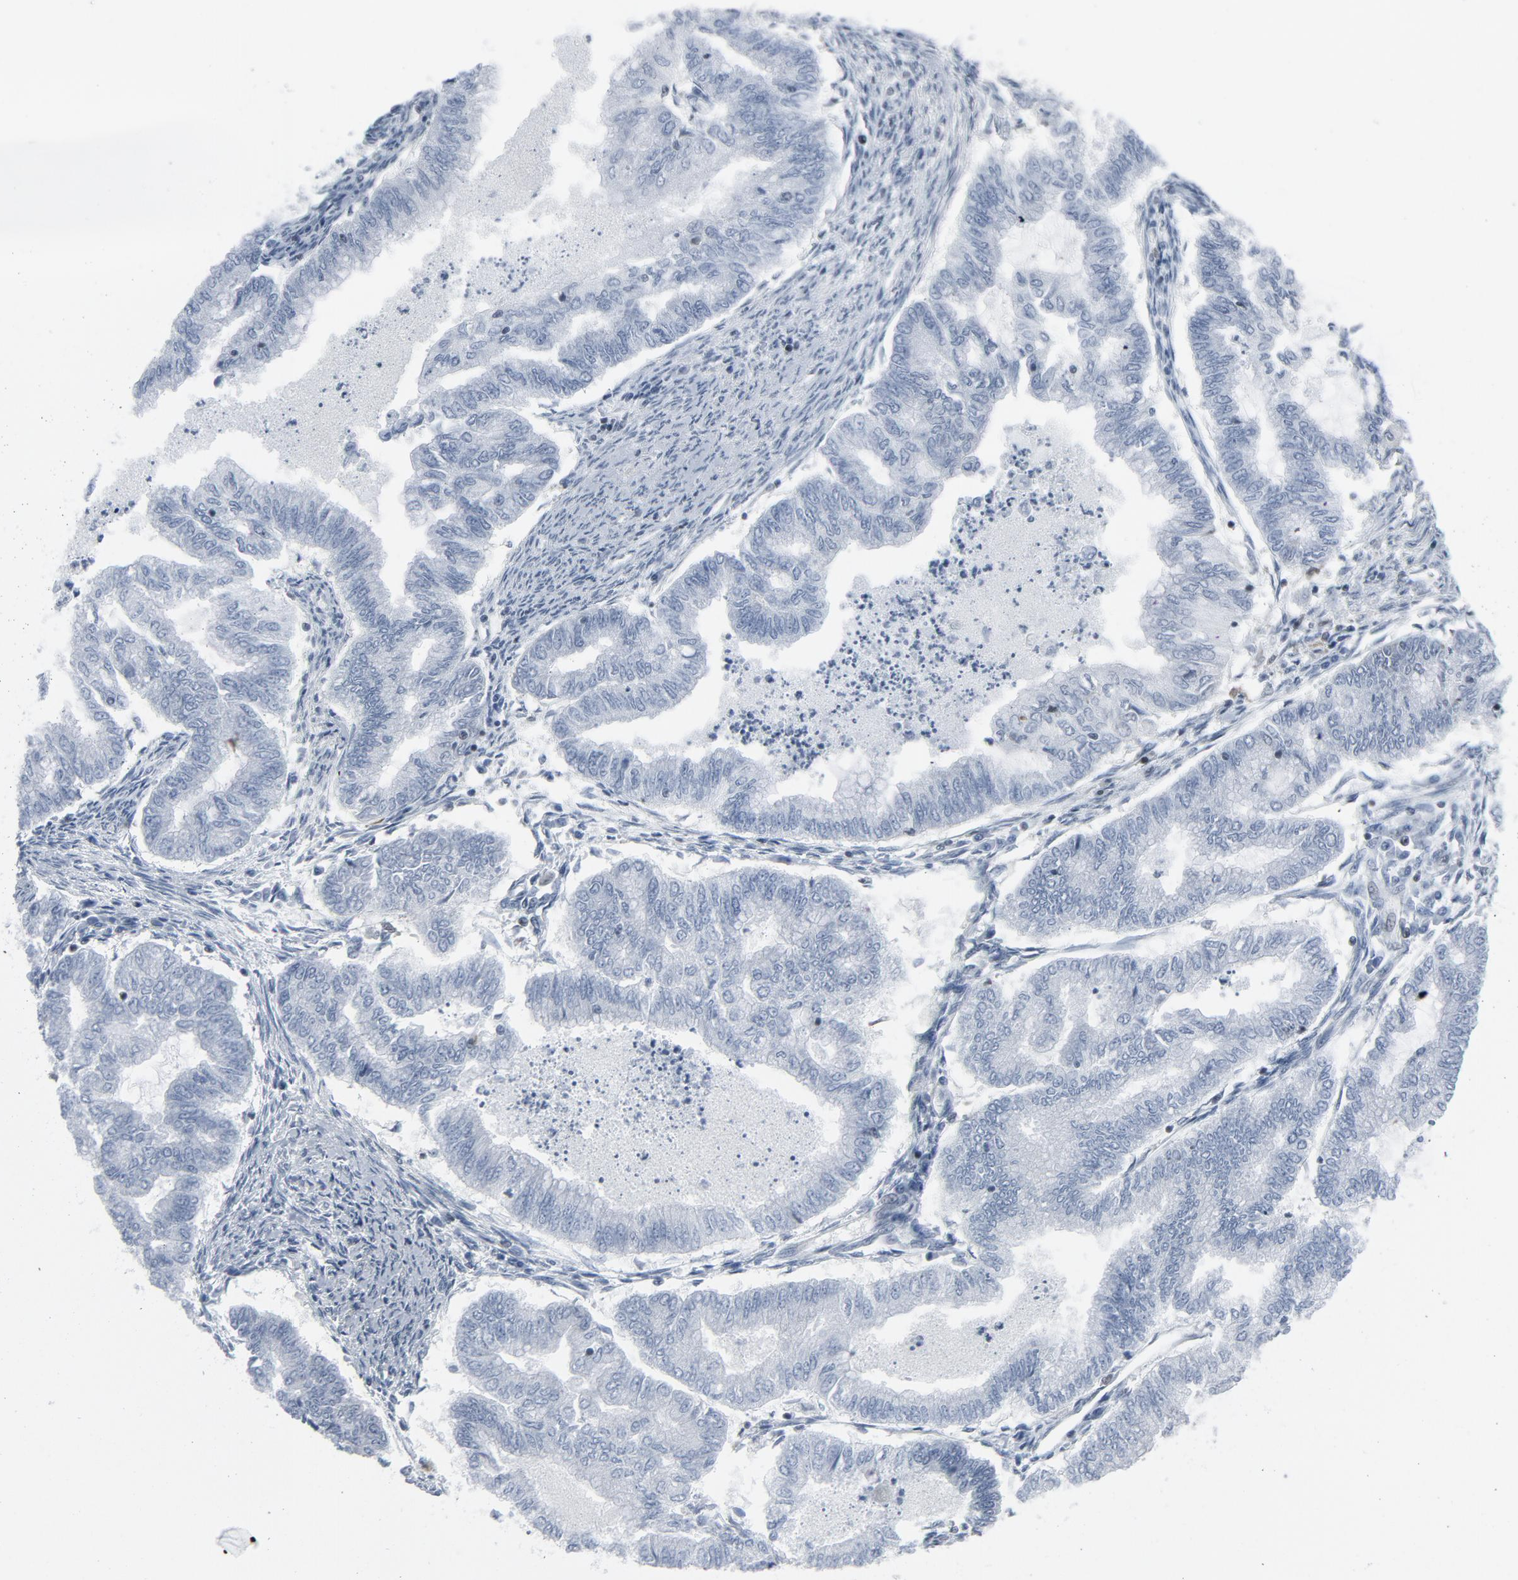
{"staining": {"intensity": "negative", "quantity": "none", "location": "none"}, "tissue": "endometrial cancer", "cell_type": "Tumor cells", "image_type": "cancer", "snomed": [{"axis": "morphology", "description": "Adenocarcinoma, NOS"}, {"axis": "topography", "description": "Endometrium"}], "caption": "This image is of endometrial cancer (adenocarcinoma) stained with immunohistochemistry to label a protein in brown with the nuclei are counter-stained blue. There is no positivity in tumor cells.", "gene": "STAT5A", "patient": {"sex": "female", "age": 79}}